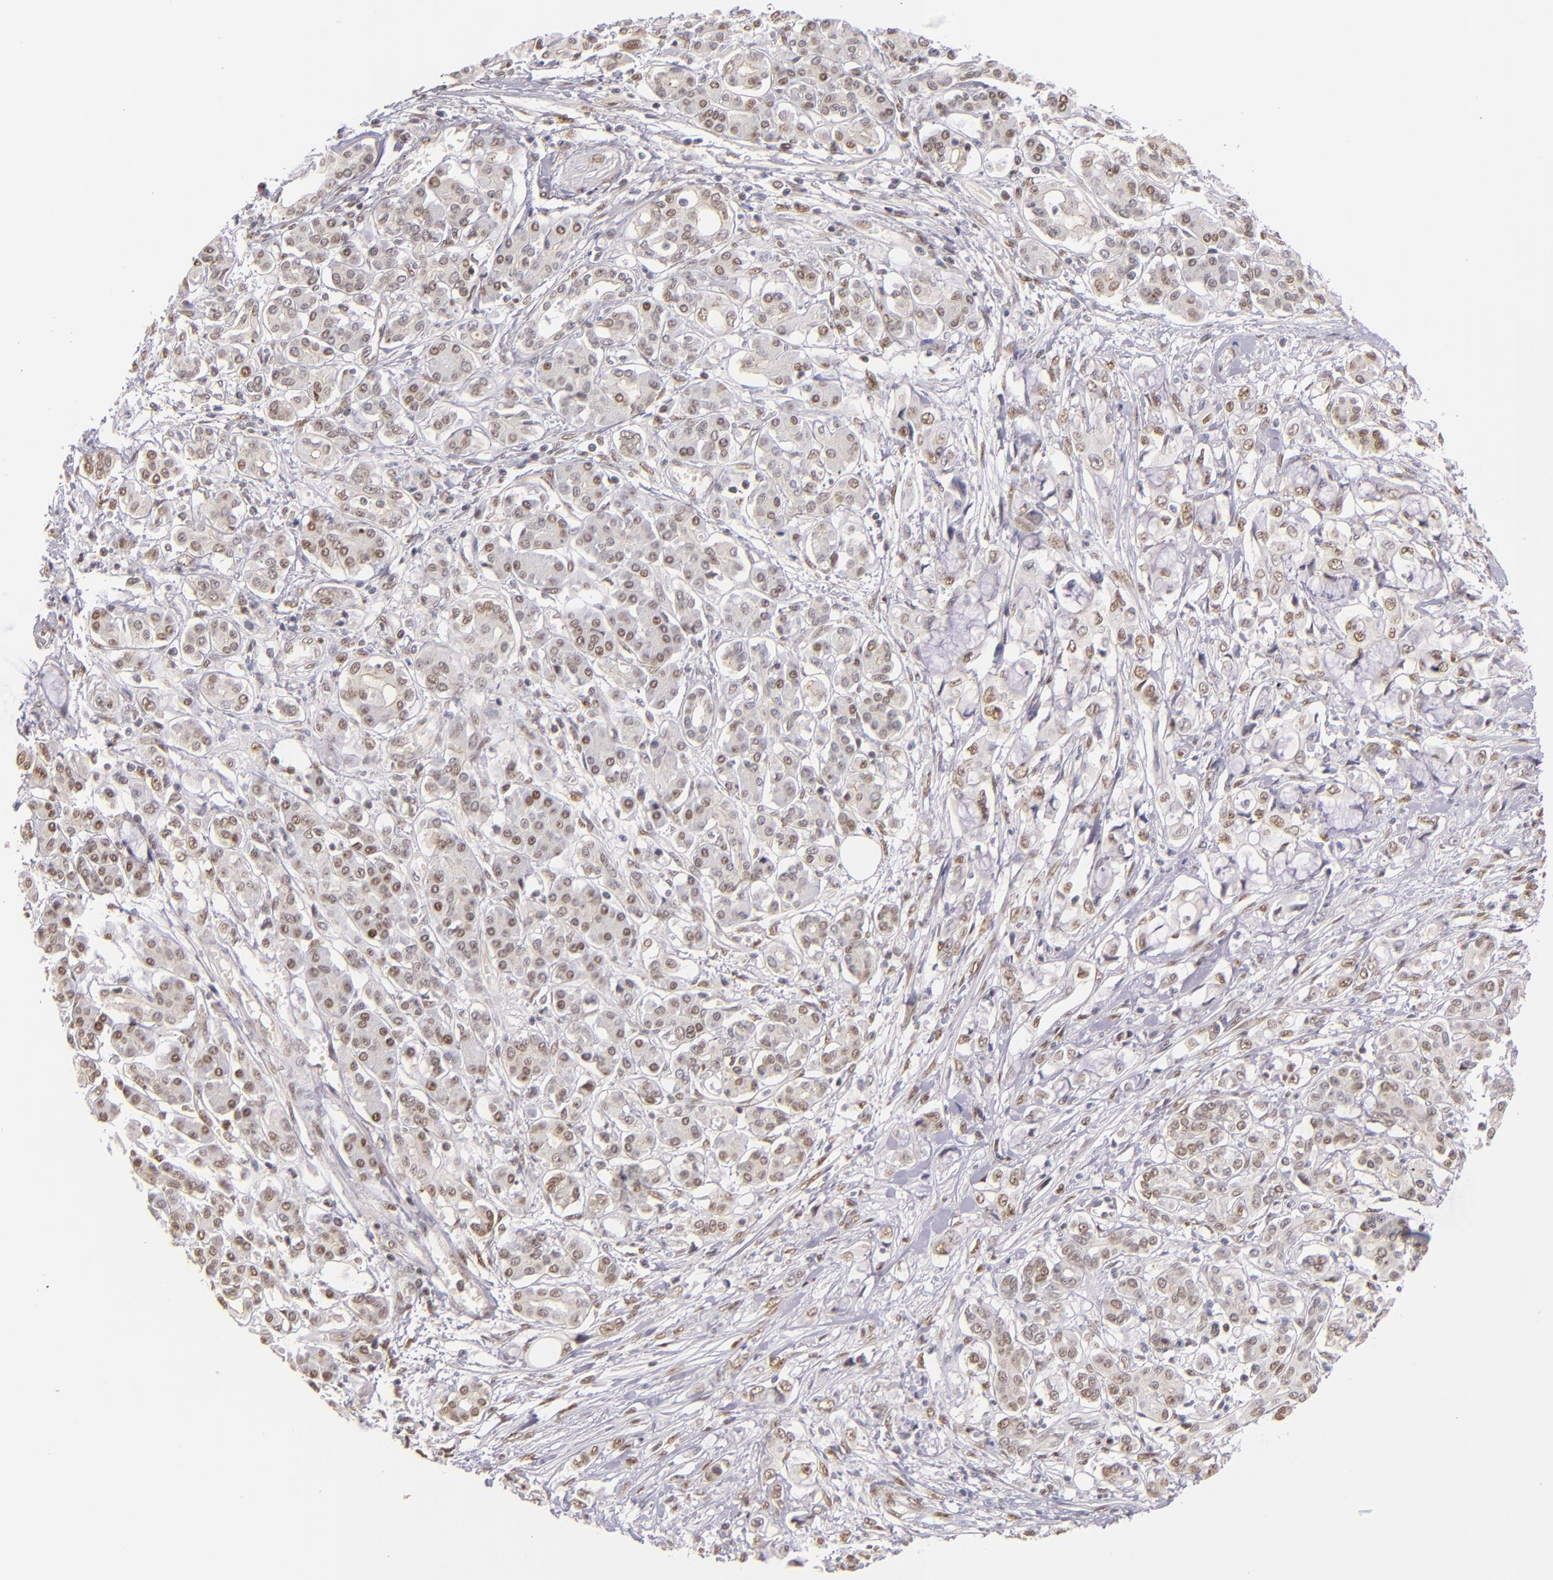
{"staining": {"intensity": "weak", "quantity": "25%-75%", "location": "nuclear"}, "tissue": "pancreatic cancer", "cell_type": "Tumor cells", "image_type": "cancer", "snomed": [{"axis": "morphology", "description": "Adenocarcinoma, NOS"}, {"axis": "topography", "description": "Pancreas"}], "caption": "A histopathology image showing weak nuclear positivity in approximately 25%-75% of tumor cells in adenocarcinoma (pancreatic), as visualized by brown immunohistochemical staining.", "gene": "NCOR2", "patient": {"sex": "female", "age": 70}}